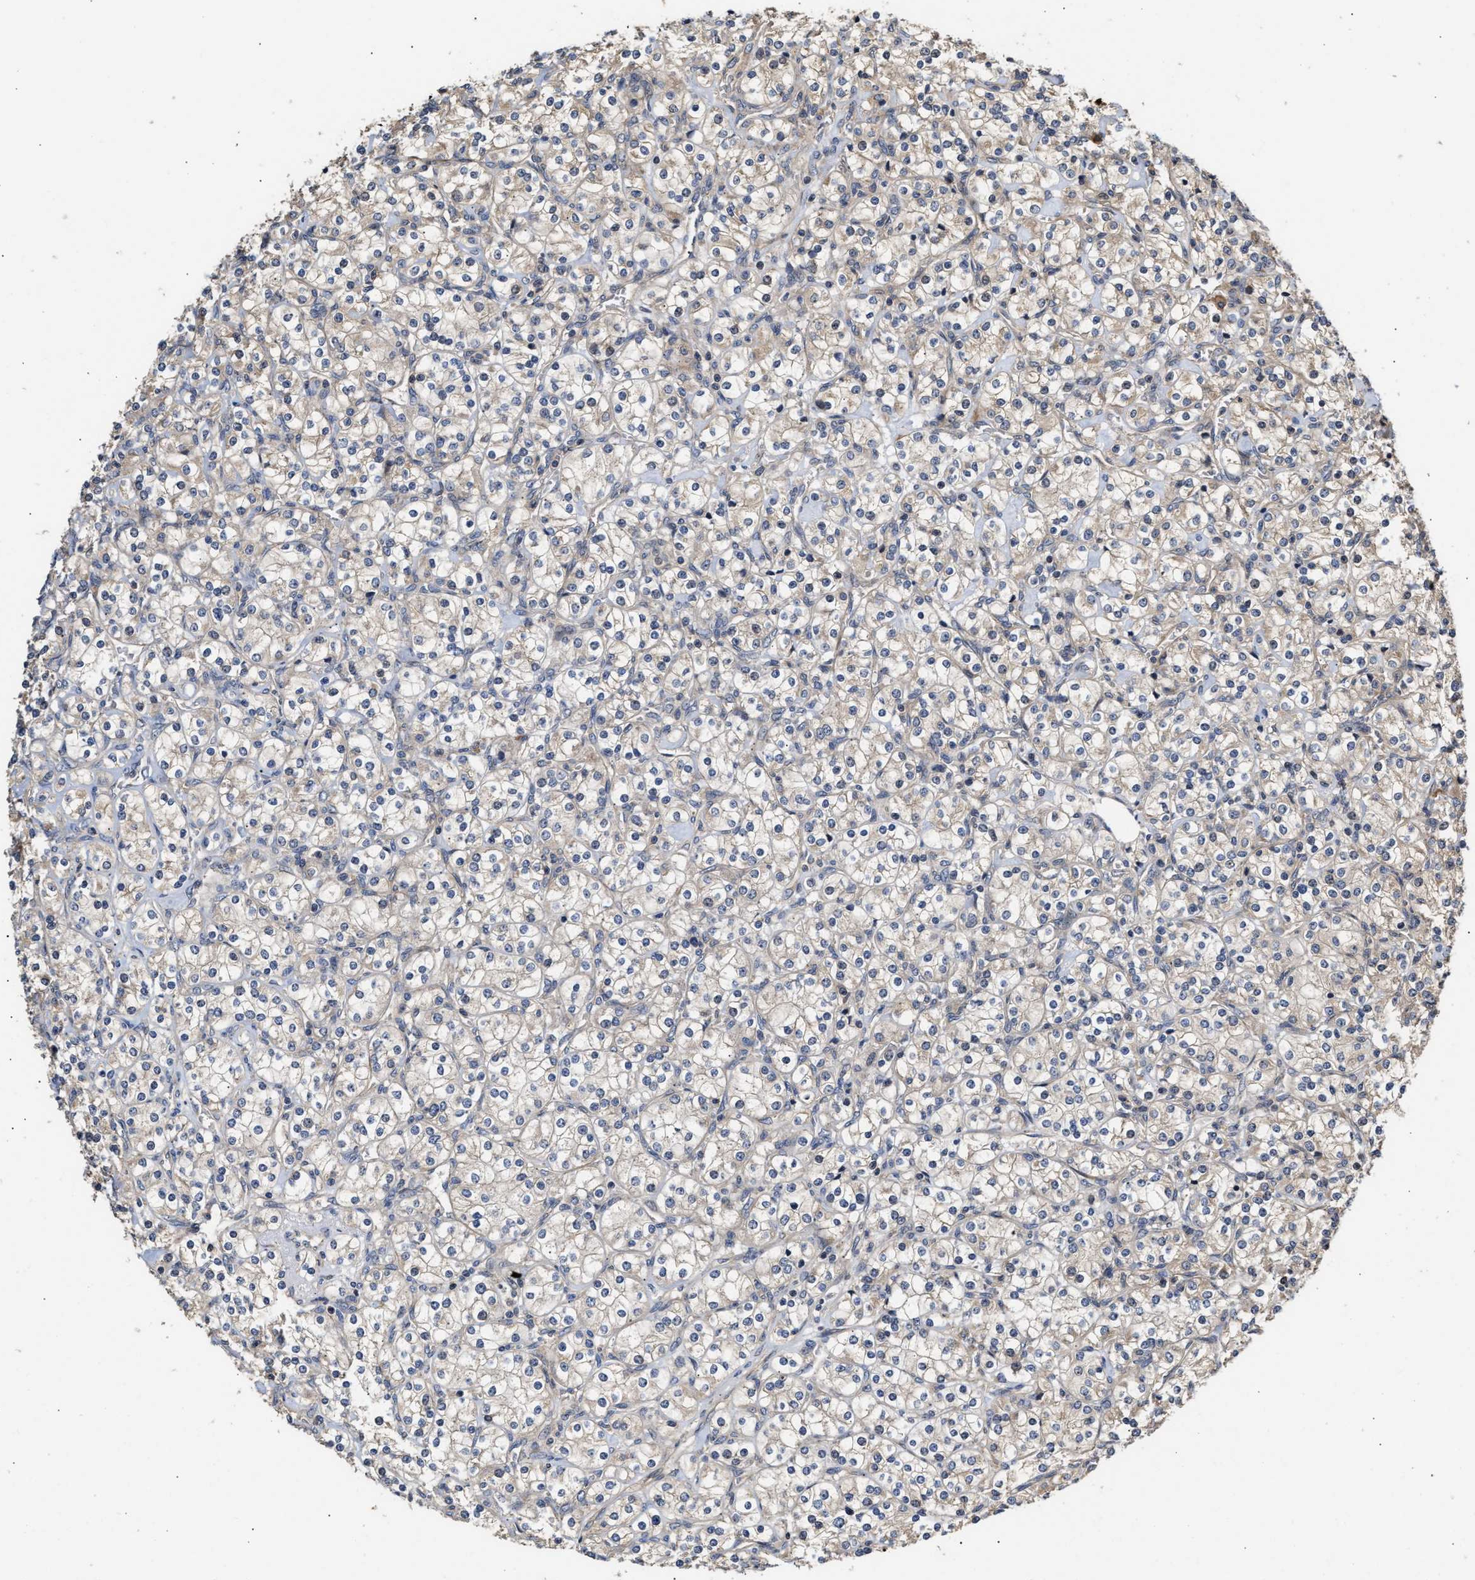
{"staining": {"intensity": "weak", "quantity": "<25%", "location": "cytoplasmic/membranous"}, "tissue": "renal cancer", "cell_type": "Tumor cells", "image_type": "cancer", "snomed": [{"axis": "morphology", "description": "Adenocarcinoma, NOS"}, {"axis": "topography", "description": "Kidney"}], "caption": "Immunohistochemistry (IHC) micrograph of adenocarcinoma (renal) stained for a protein (brown), which exhibits no staining in tumor cells.", "gene": "CLIP2", "patient": {"sex": "male", "age": 77}}